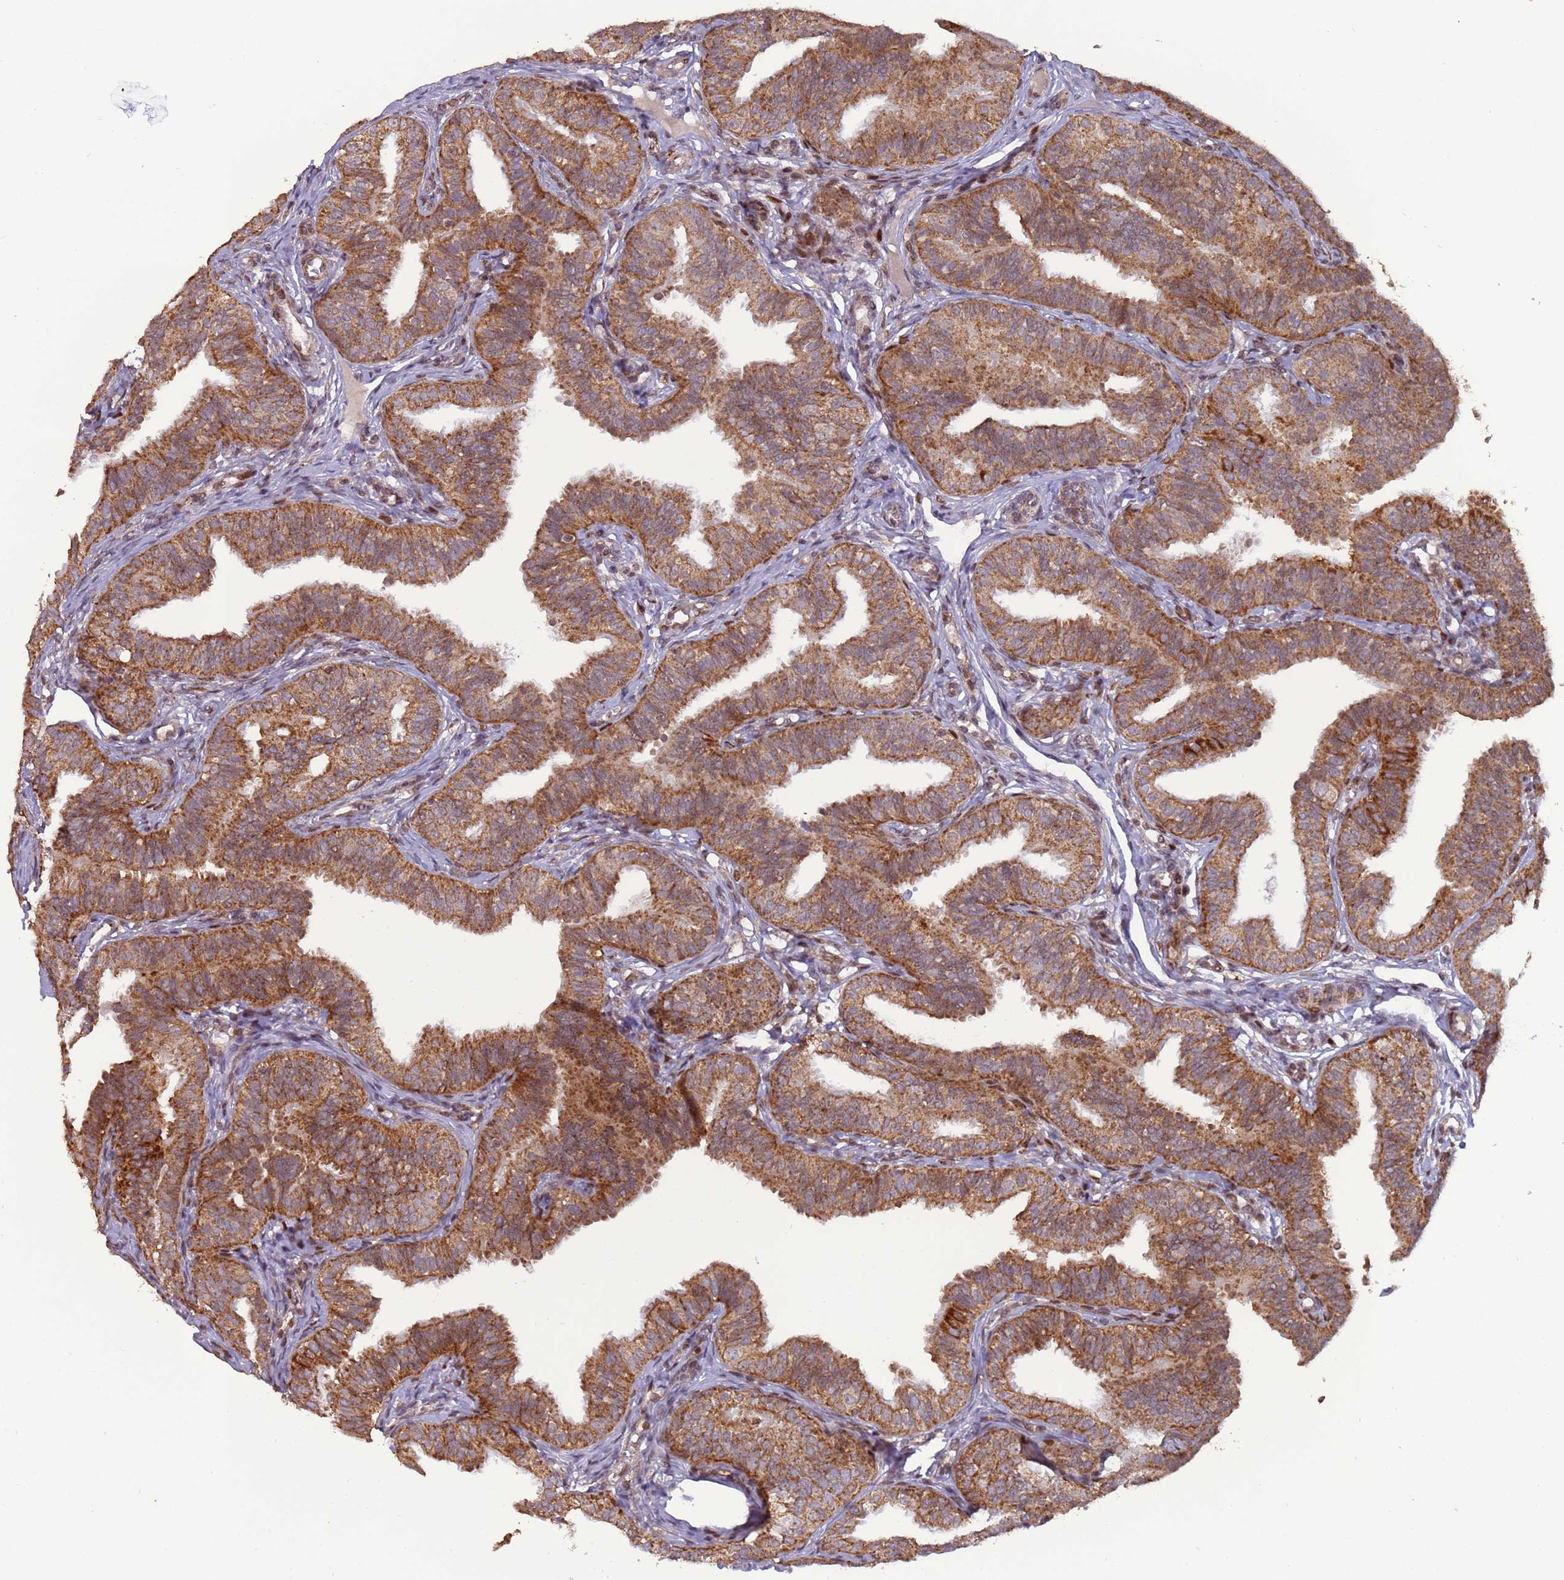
{"staining": {"intensity": "moderate", "quantity": ">75%", "location": "cytoplasmic/membranous"}, "tissue": "fallopian tube", "cell_type": "Glandular cells", "image_type": "normal", "snomed": [{"axis": "morphology", "description": "Normal tissue, NOS"}, {"axis": "topography", "description": "Fallopian tube"}], "caption": "Protein expression analysis of unremarkable fallopian tube reveals moderate cytoplasmic/membranous staining in approximately >75% of glandular cells.", "gene": "RCOR2", "patient": {"sex": "female", "age": 35}}